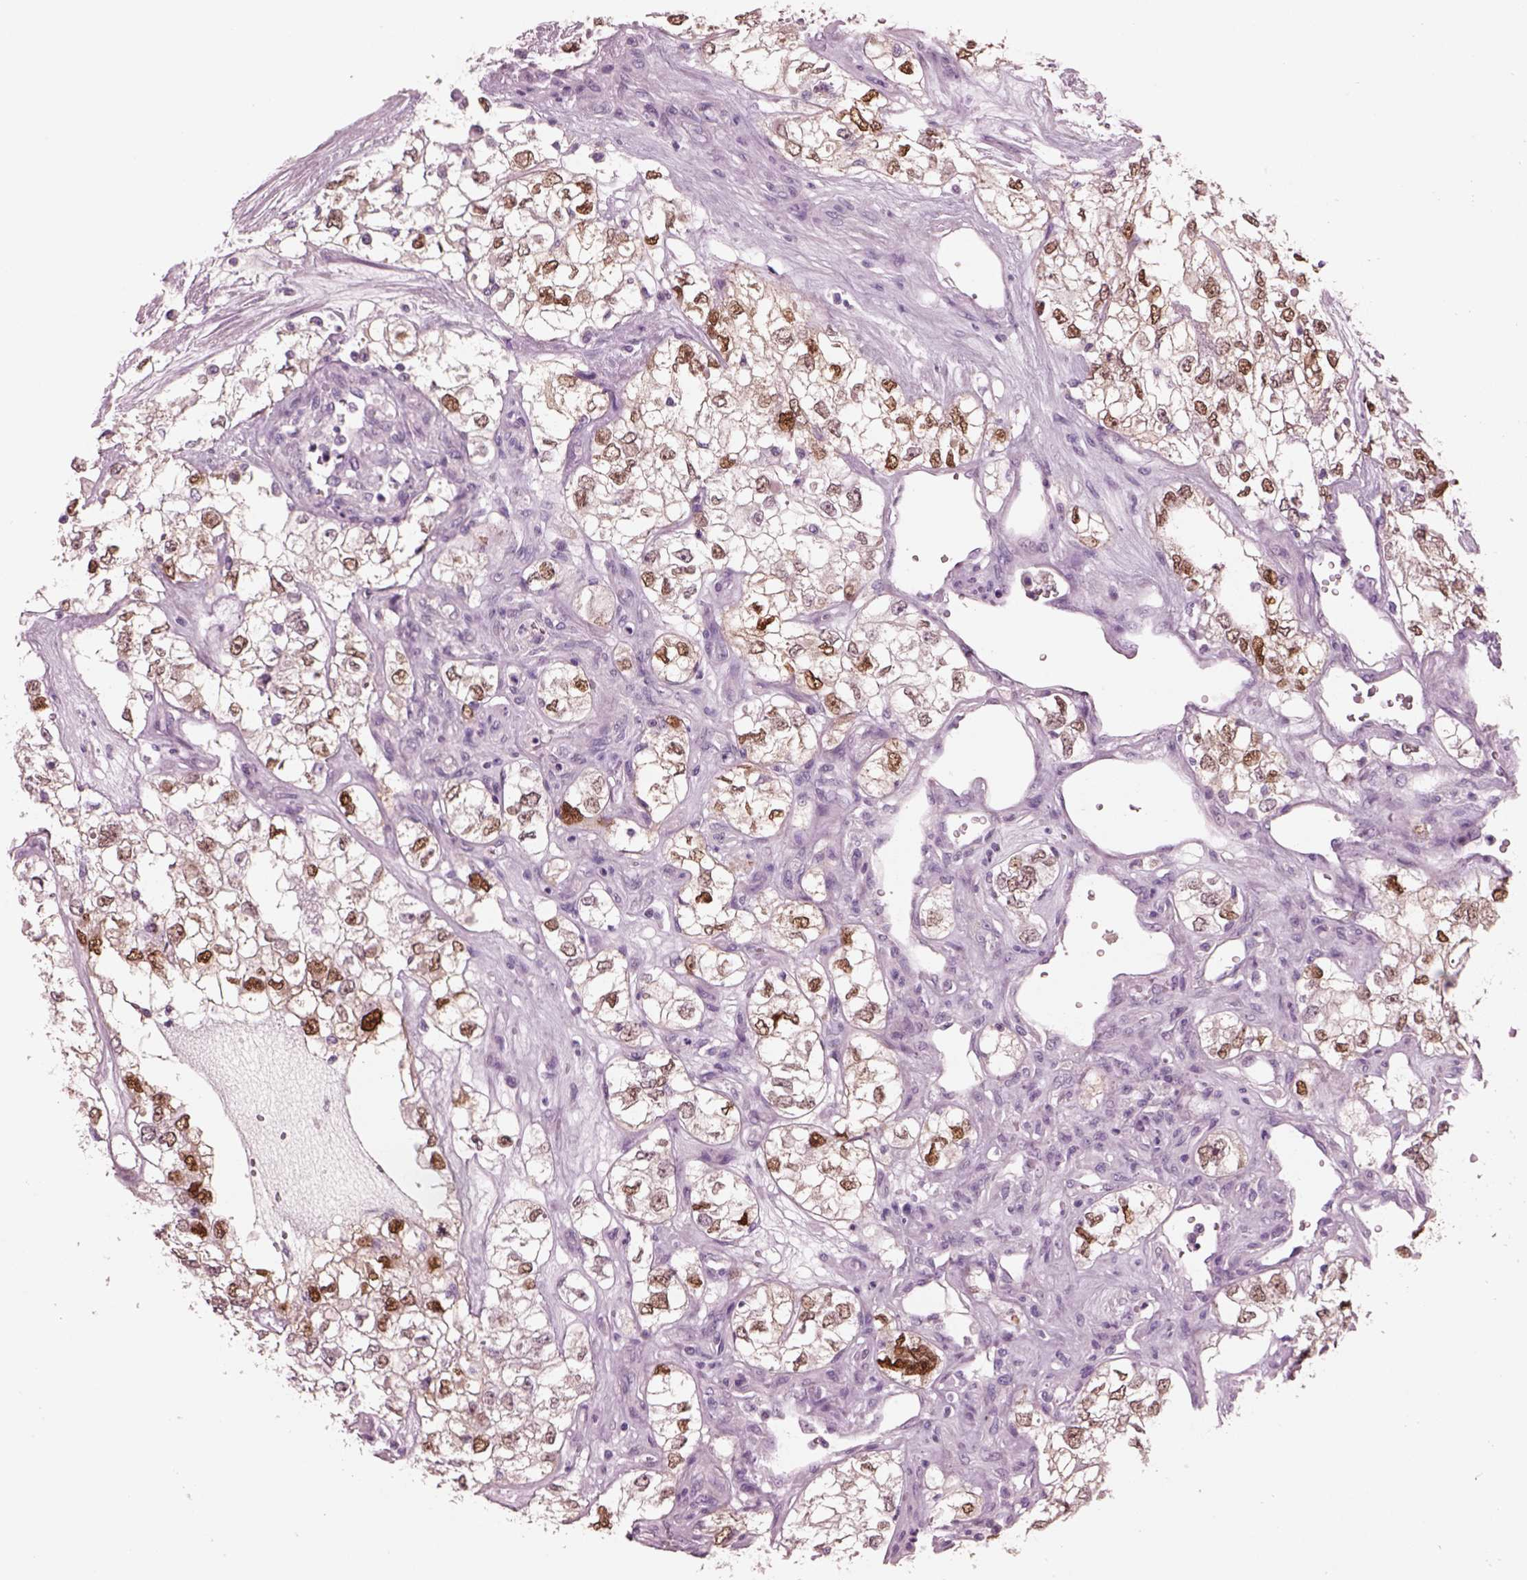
{"staining": {"intensity": "strong", "quantity": ">75%", "location": "nuclear"}, "tissue": "renal cancer", "cell_type": "Tumor cells", "image_type": "cancer", "snomed": [{"axis": "morphology", "description": "Adenocarcinoma, NOS"}, {"axis": "topography", "description": "Kidney"}], "caption": "Adenocarcinoma (renal) stained for a protein displays strong nuclear positivity in tumor cells.", "gene": "SOX9", "patient": {"sex": "female", "age": 59}}